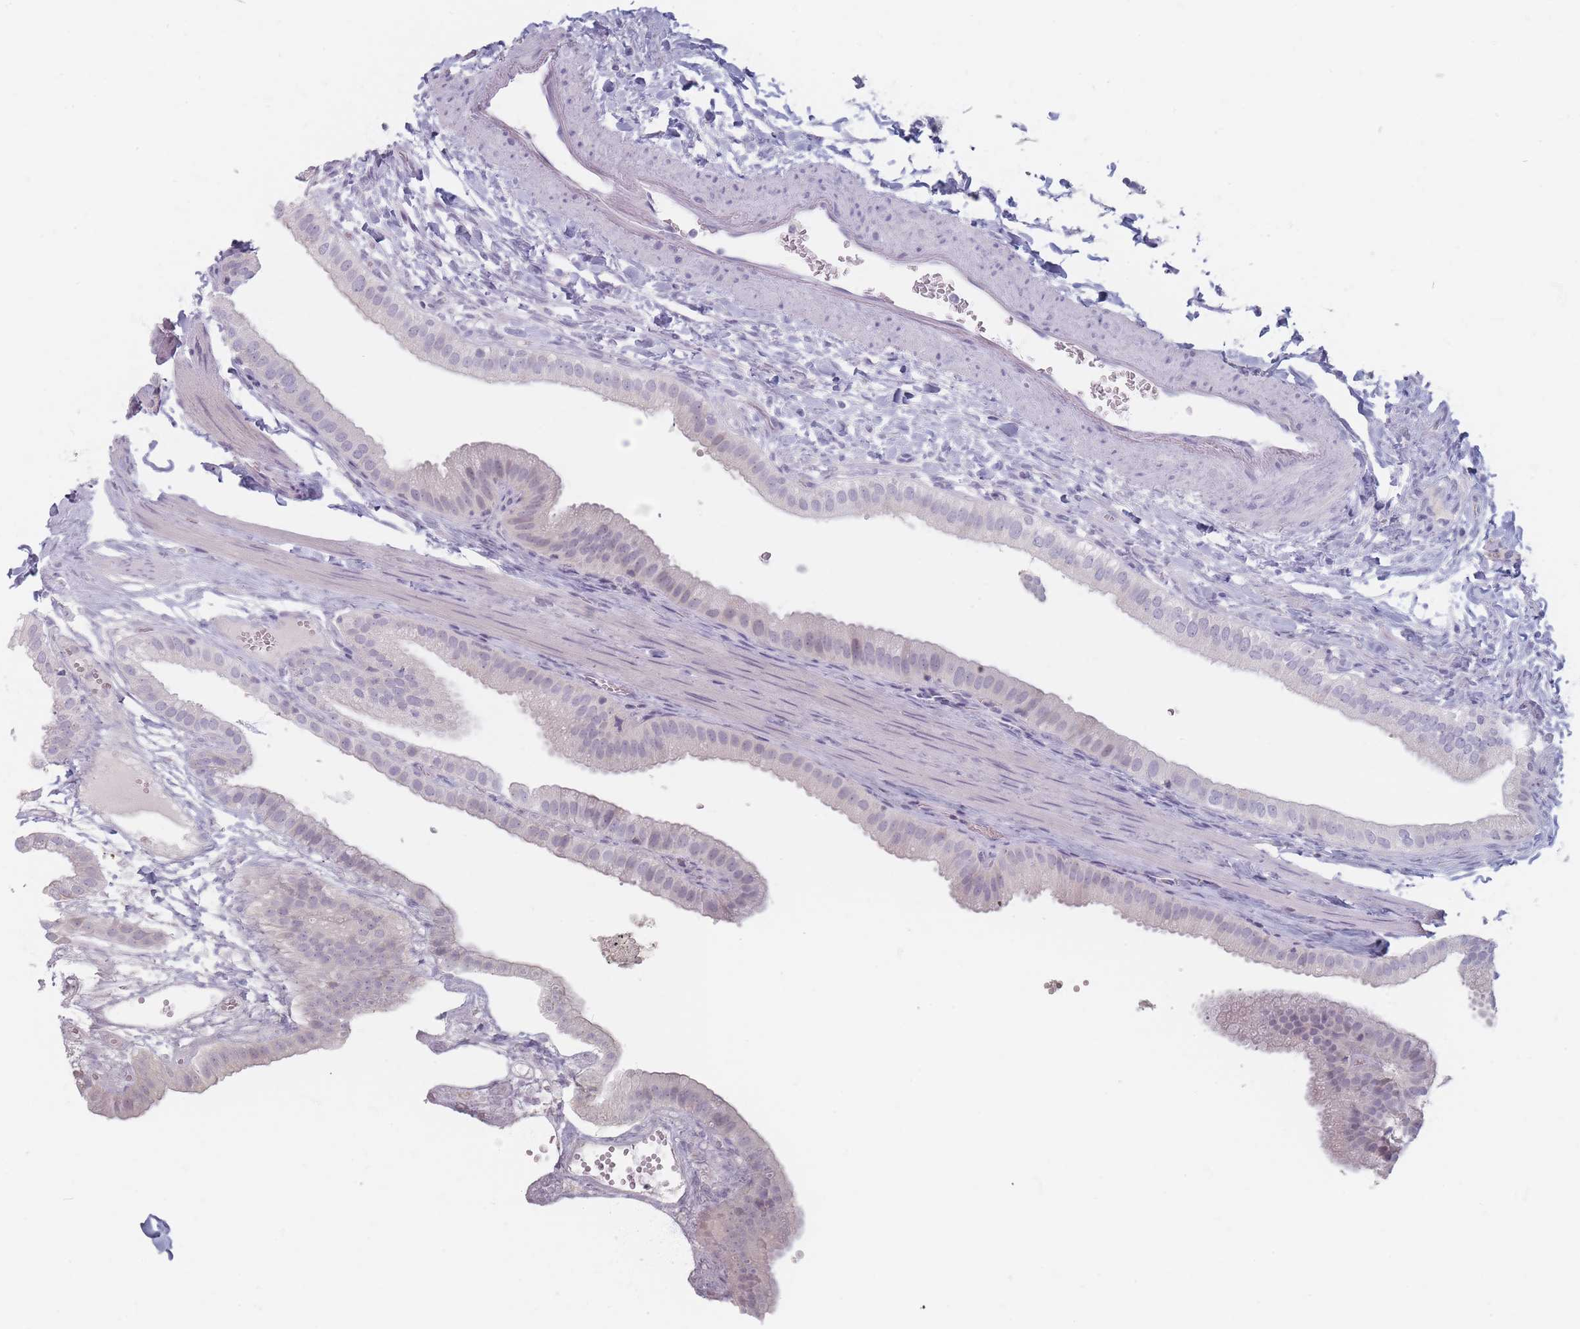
{"staining": {"intensity": "negative", "quantity": "none", "location": "none"}, "tissue": "gallbladder", "cell_type": "Glandular cells", "image_type": "normal", "snomed": [{"axis": "morphology", "description": "Normal tissue, NOS"}, {"axis": "topography", "description": "Gallbladder"}], "caption": "High magnification brightfield microscopy of normal gallbladder stained with DAB (3,3'-diaminobenzidine) (brown) and counterstained with hematoxylin (blue): glandular cells show no significant positivity.", "gene": "HELZ2", "patient": {"sex": "female", "age": 61}}